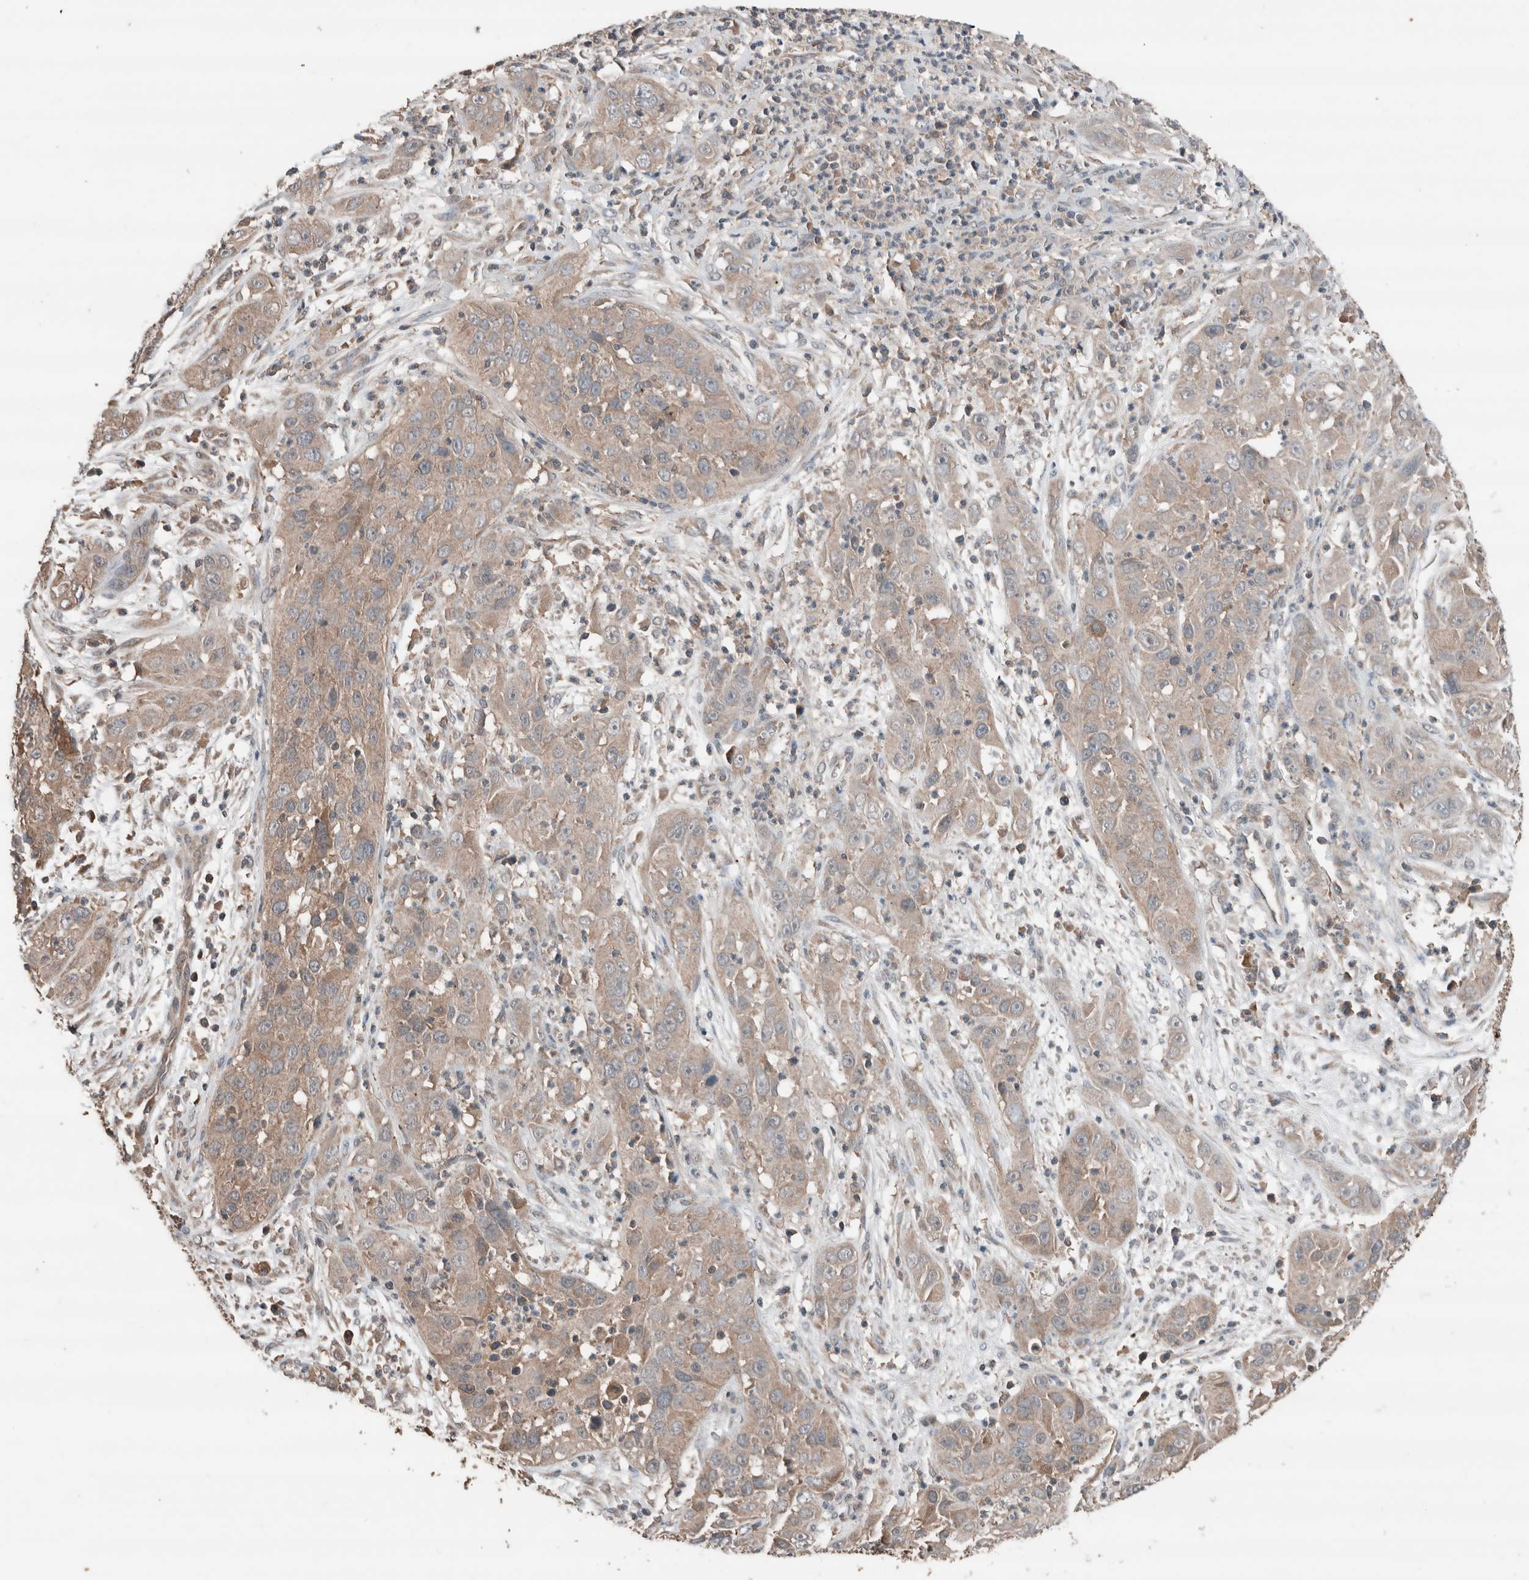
{"staining": {"intensity": "weak", "quantity": "25%-75%", "location": "cytoplasmic/membranous"}, "tissue": "cervical cancer", "cell_type": "Tumor cells", "image_type": "cancer", "snomed": [{"axis": "morphology", "description": "Squamous cell carcinoma, NOS"}, {"axis": "topography", "description": "Cervix"}], "caption": "Protein staining of cervical cancer tissue reveals weak cytoplasmic/membranous staining in about 25%-75% of tumor cells.", "gene": "ERAP2", "patient": {"sex": "female", "age": 32}}